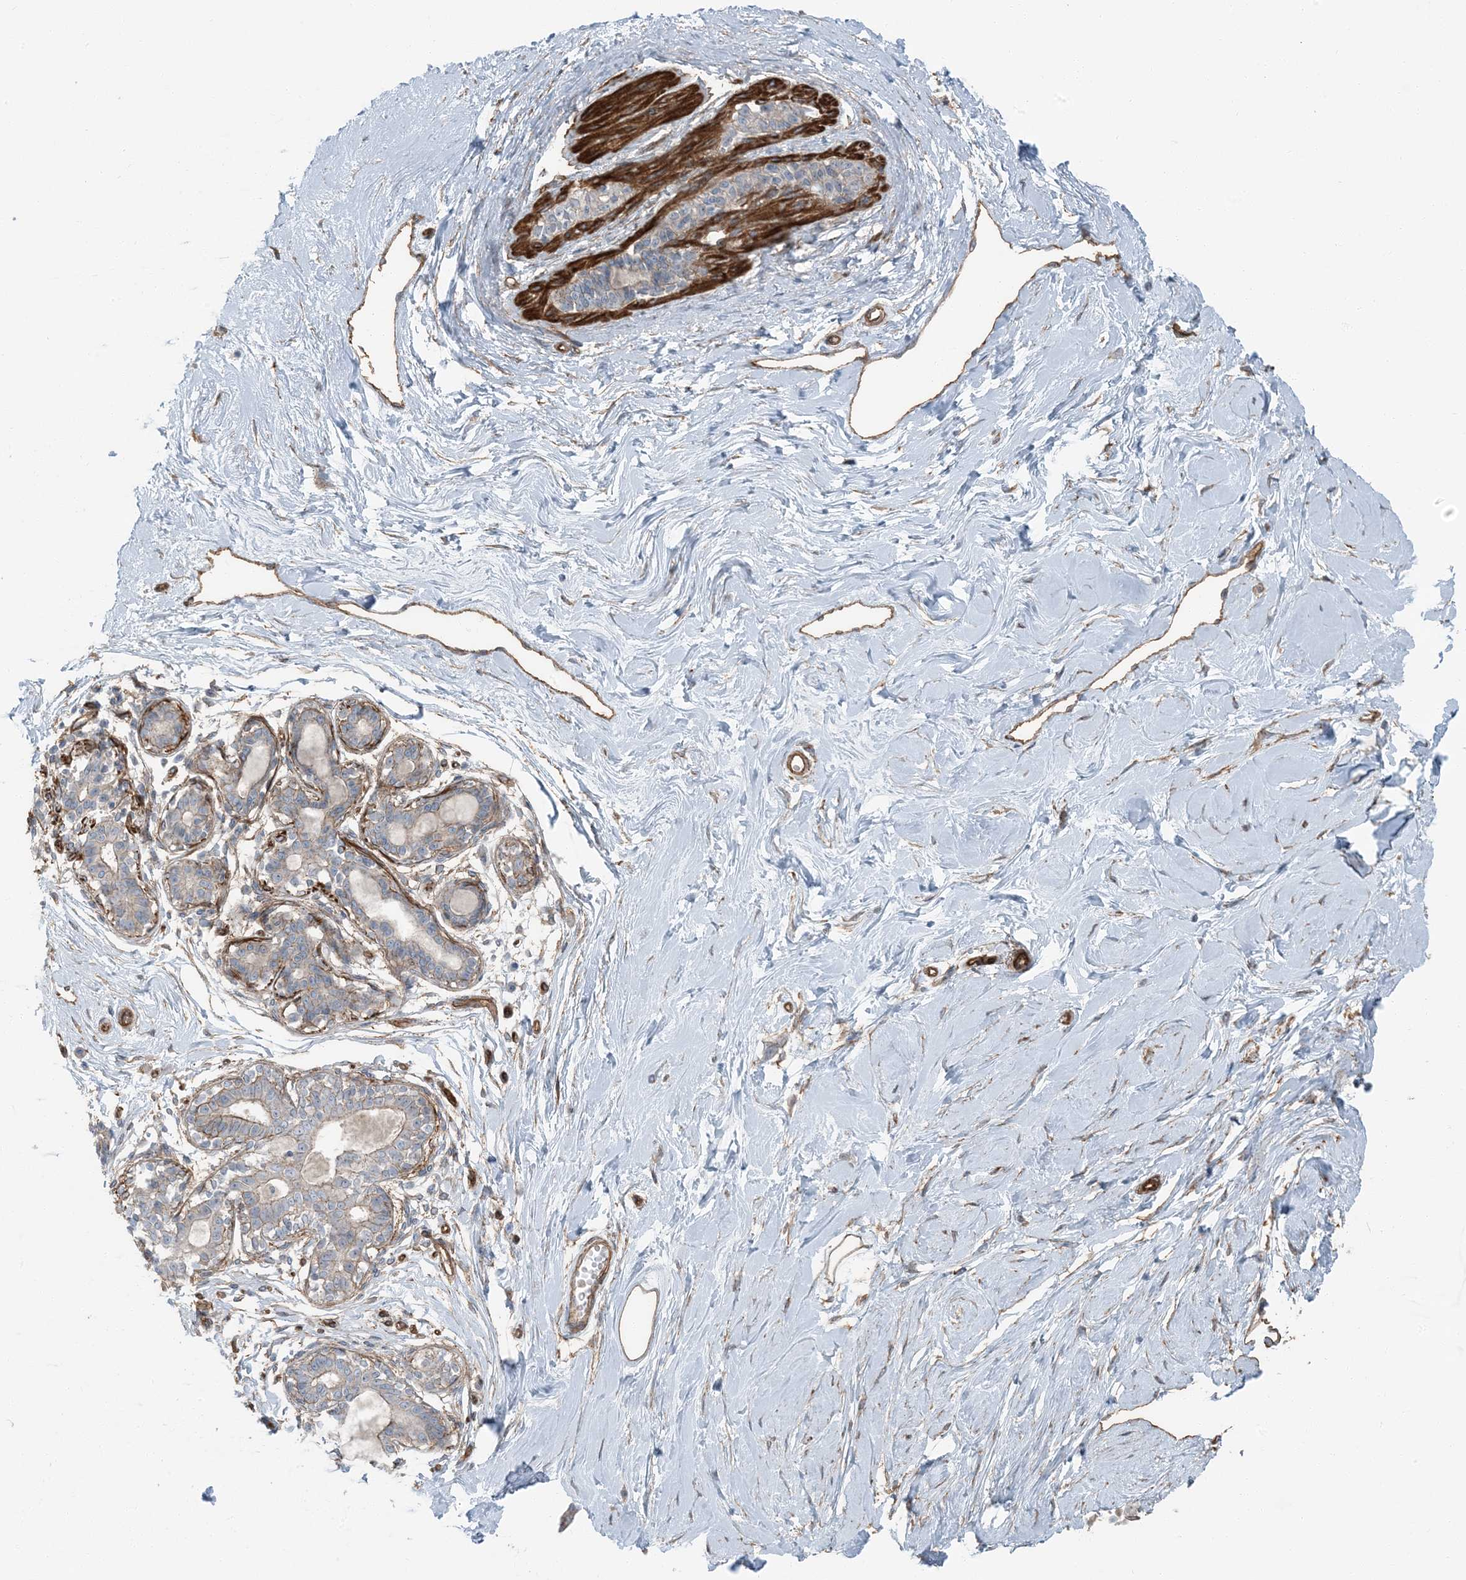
{"staining": {"intensity": "weak", "quantity": "25%-75%", "location": "cytoplasmic/membranous"}, "tissue": "breast", "cell_type": "Adipocytes", "image_type": "normal", "snomed": [{"axis": "morphology", "description": "Normal tissue, NOS"}, {"axis": "topography", "description": "Breast"}], "caption": "Immunohistochemical staining of unremarkable breast reveals 25%-75% levels of weak cytoplasmic/membranous protein staining in approximately 25%-75% of adipocytes.", "gene": "ZFP90", "patient": {"sex": "female", "age": 45}}